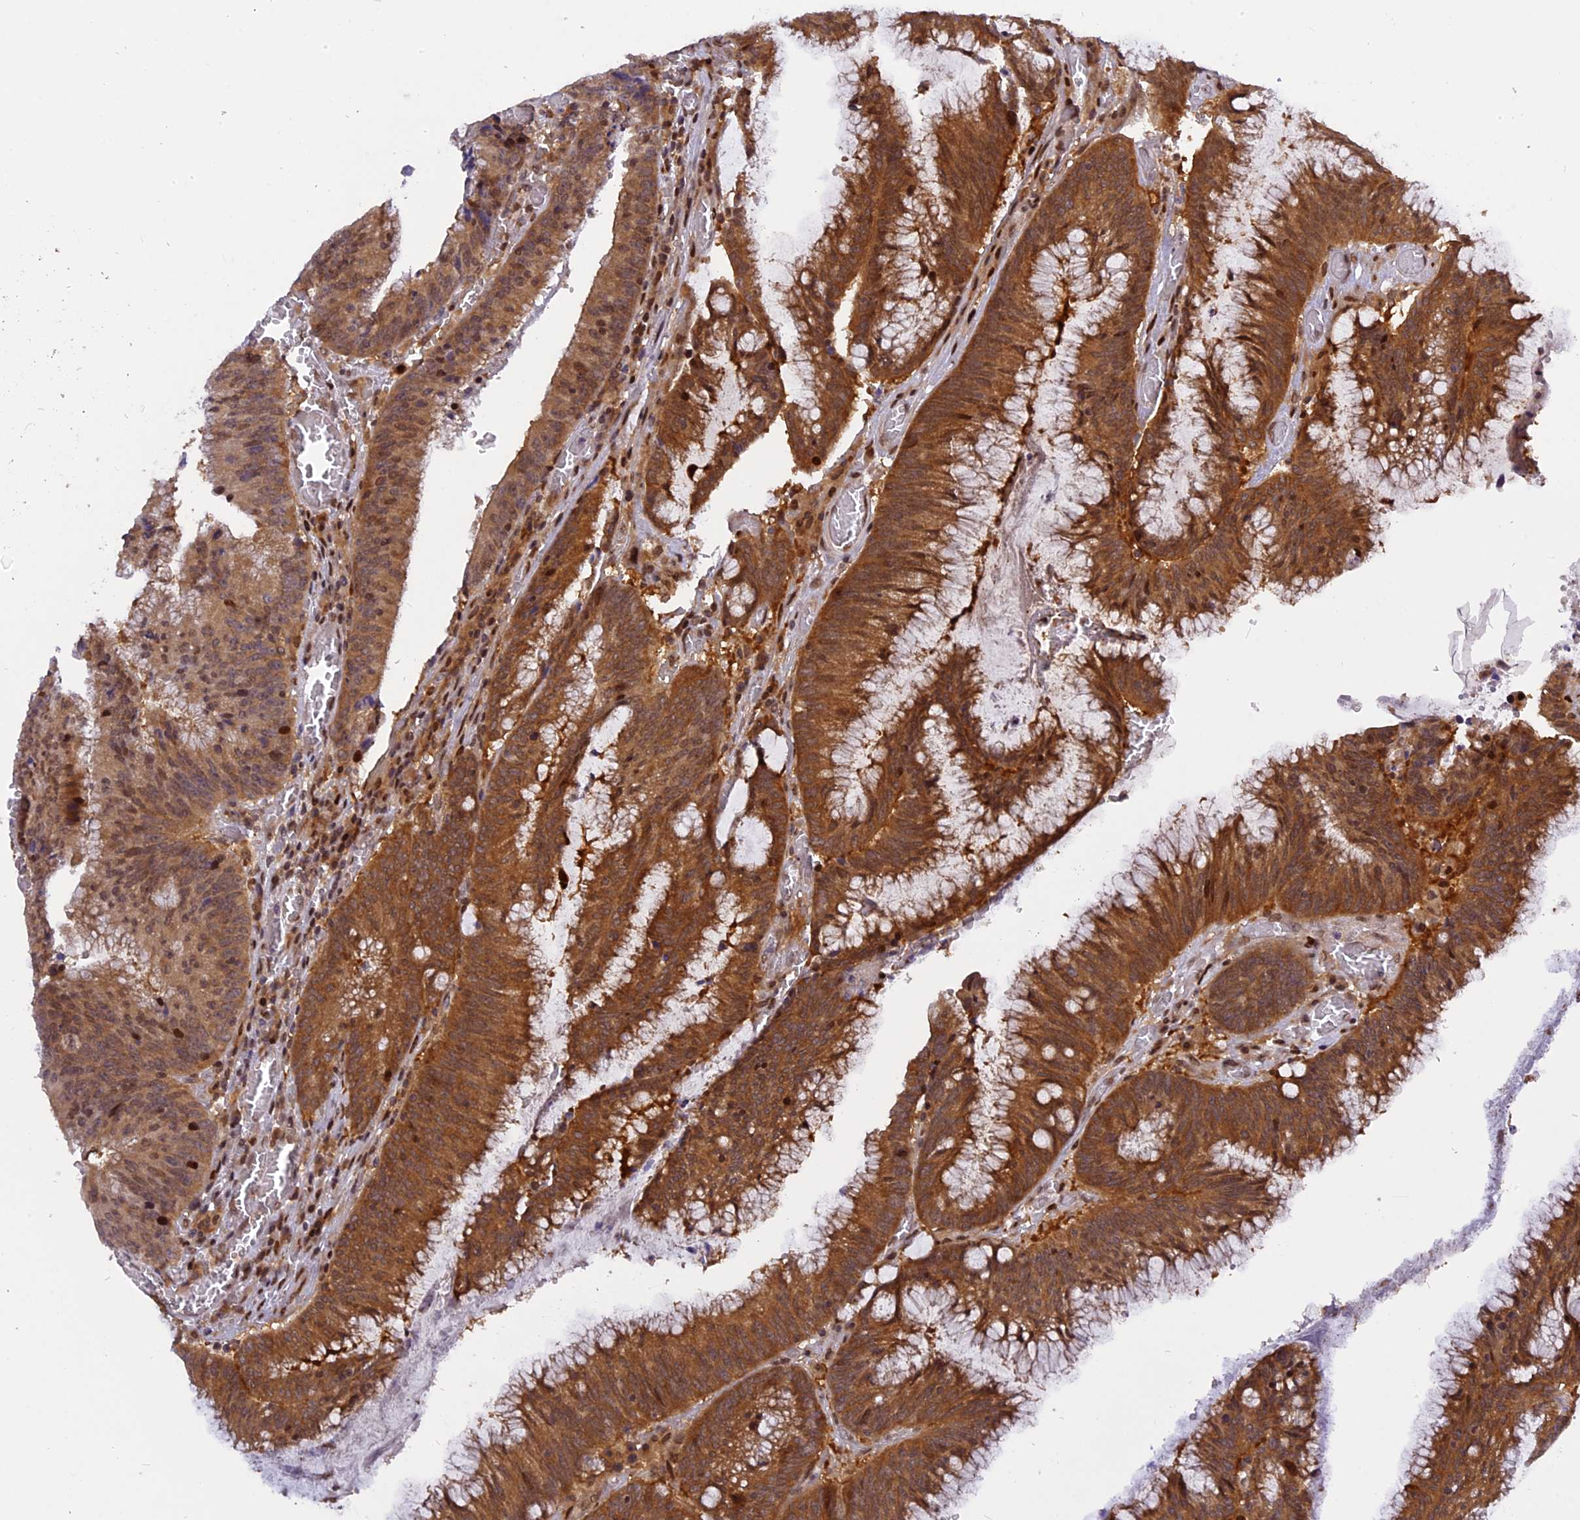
{"staining": {"intensity": "strong", "quantity": ">75%", "location": "cytoplasmic/membranous,nuclear"}, "tissue": "colorectal cancer", "cell_type": "Tumor cells", "image_type": "cancer", "snomed": [{"axis": "morphology", "description": "Adenocarcinoma, NOS"}, {"axis": "topography", "description": "Rectum"}], "caption": "Human colorectal cancer stained with a brown dye shows strong cytoplasmic/membranous and nuclear positive positivity in about >75% of tumor cells.", "gene": "RABGGTA", "patient": {"sex": "female", "age": 77}}